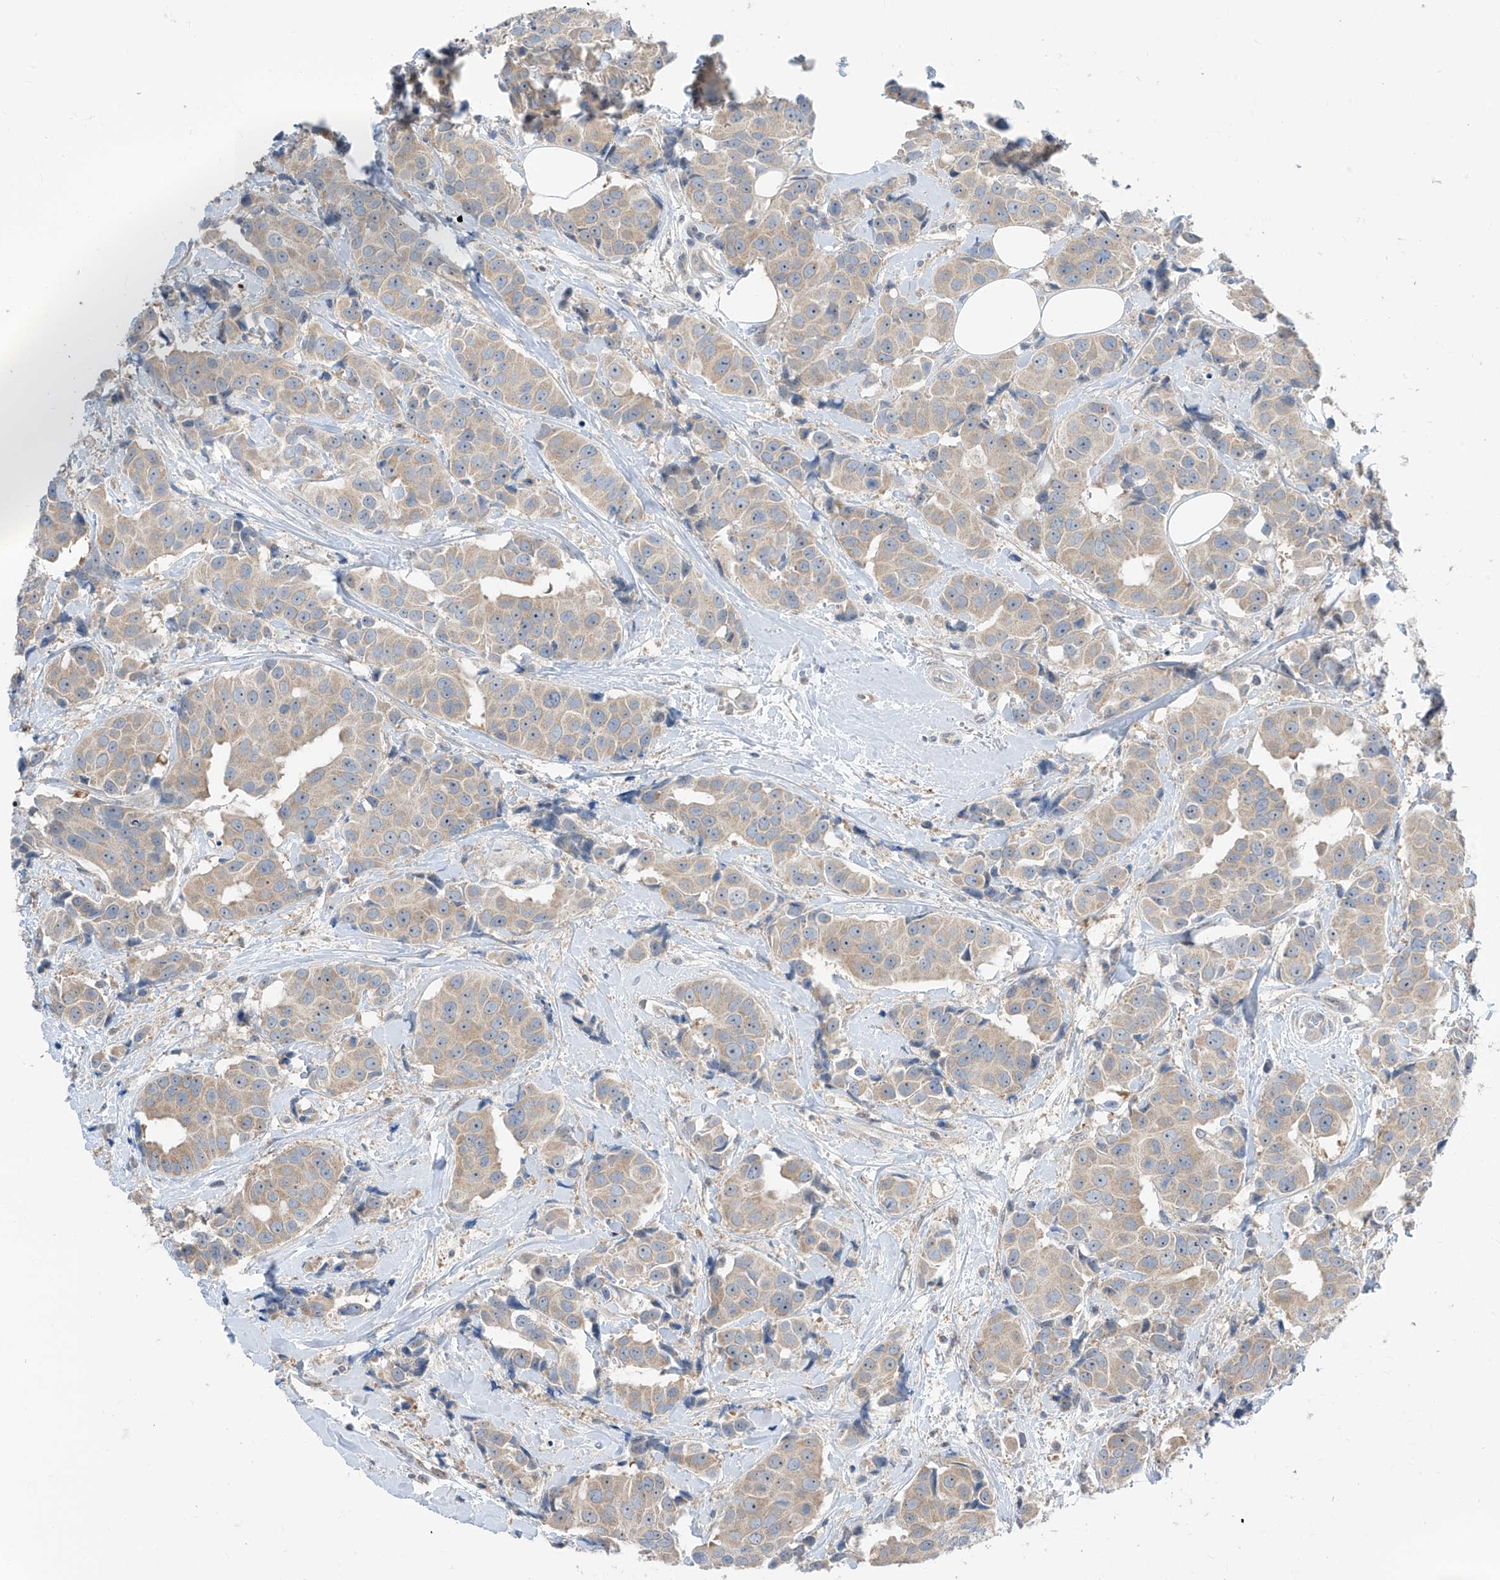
{"staining": {"intensity": "weak", "quantity": ">75%", "location": "cytoplasmic/membranous"}, "tissue": "breast cancer", "cell_type": "Tumor cells", "image_type": "cancer", "snomed": [{"axis": "morphology", "description": "Normal tissue, NOS"}, {"axis": "morphology", "description": "Duct carcinoma"}, {"axis": "topography", "description": "Breast"}], "caption": "Immunohistochemical staining of breast cancer (infiltrating ductal carcinoma) demonstrates low levels of weak cytoplasmic/membranous protein staining in approximately >75% of tumor cells. (IHC, brightfield microscopy, high magnification).", "gene": "TTC38", "patient": {"sex": "female", "age": 39}}